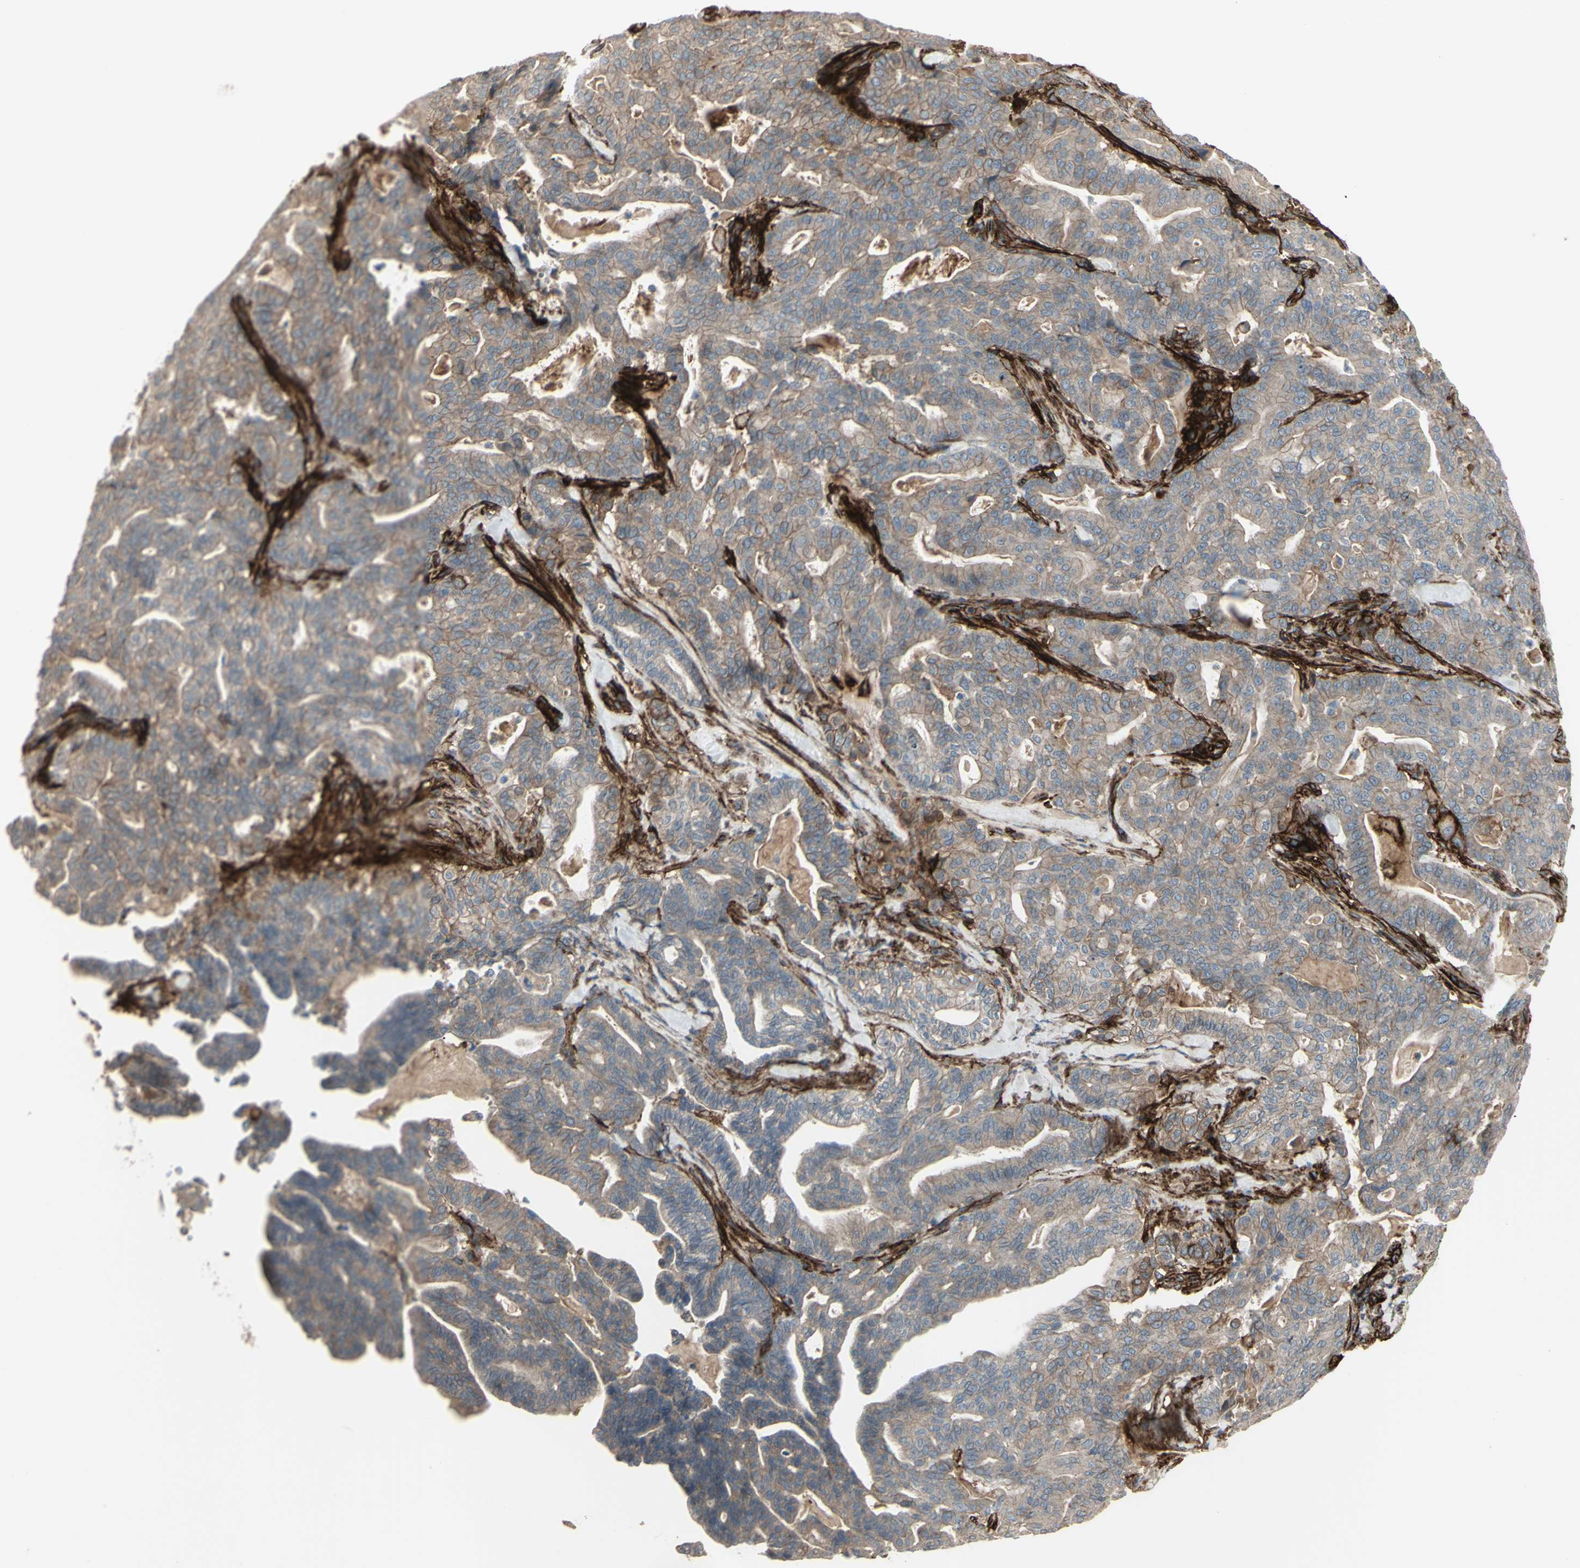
{"staining": {"intensity": "weak", "quantity": ">75%", "location": "cytoplasmic/membranous"}, "tissue": "pancreatic cancer", "cell_type": "Tumor cells", "image_type": "cancer", "snomed": [{"axis": "morphology", "description": "Adenocarcinoma, NOS"}, {"axis": "topography", "description": "Pancreas"}], "caption": "Protein positivity by IHC demonstrates weak cytoplasmic/membranous positivity in about >75% of tumor cells in adenocarcinoma (pancreatic).", "gene": "CD276", "patient": {"sex": "male", "age": 63}}